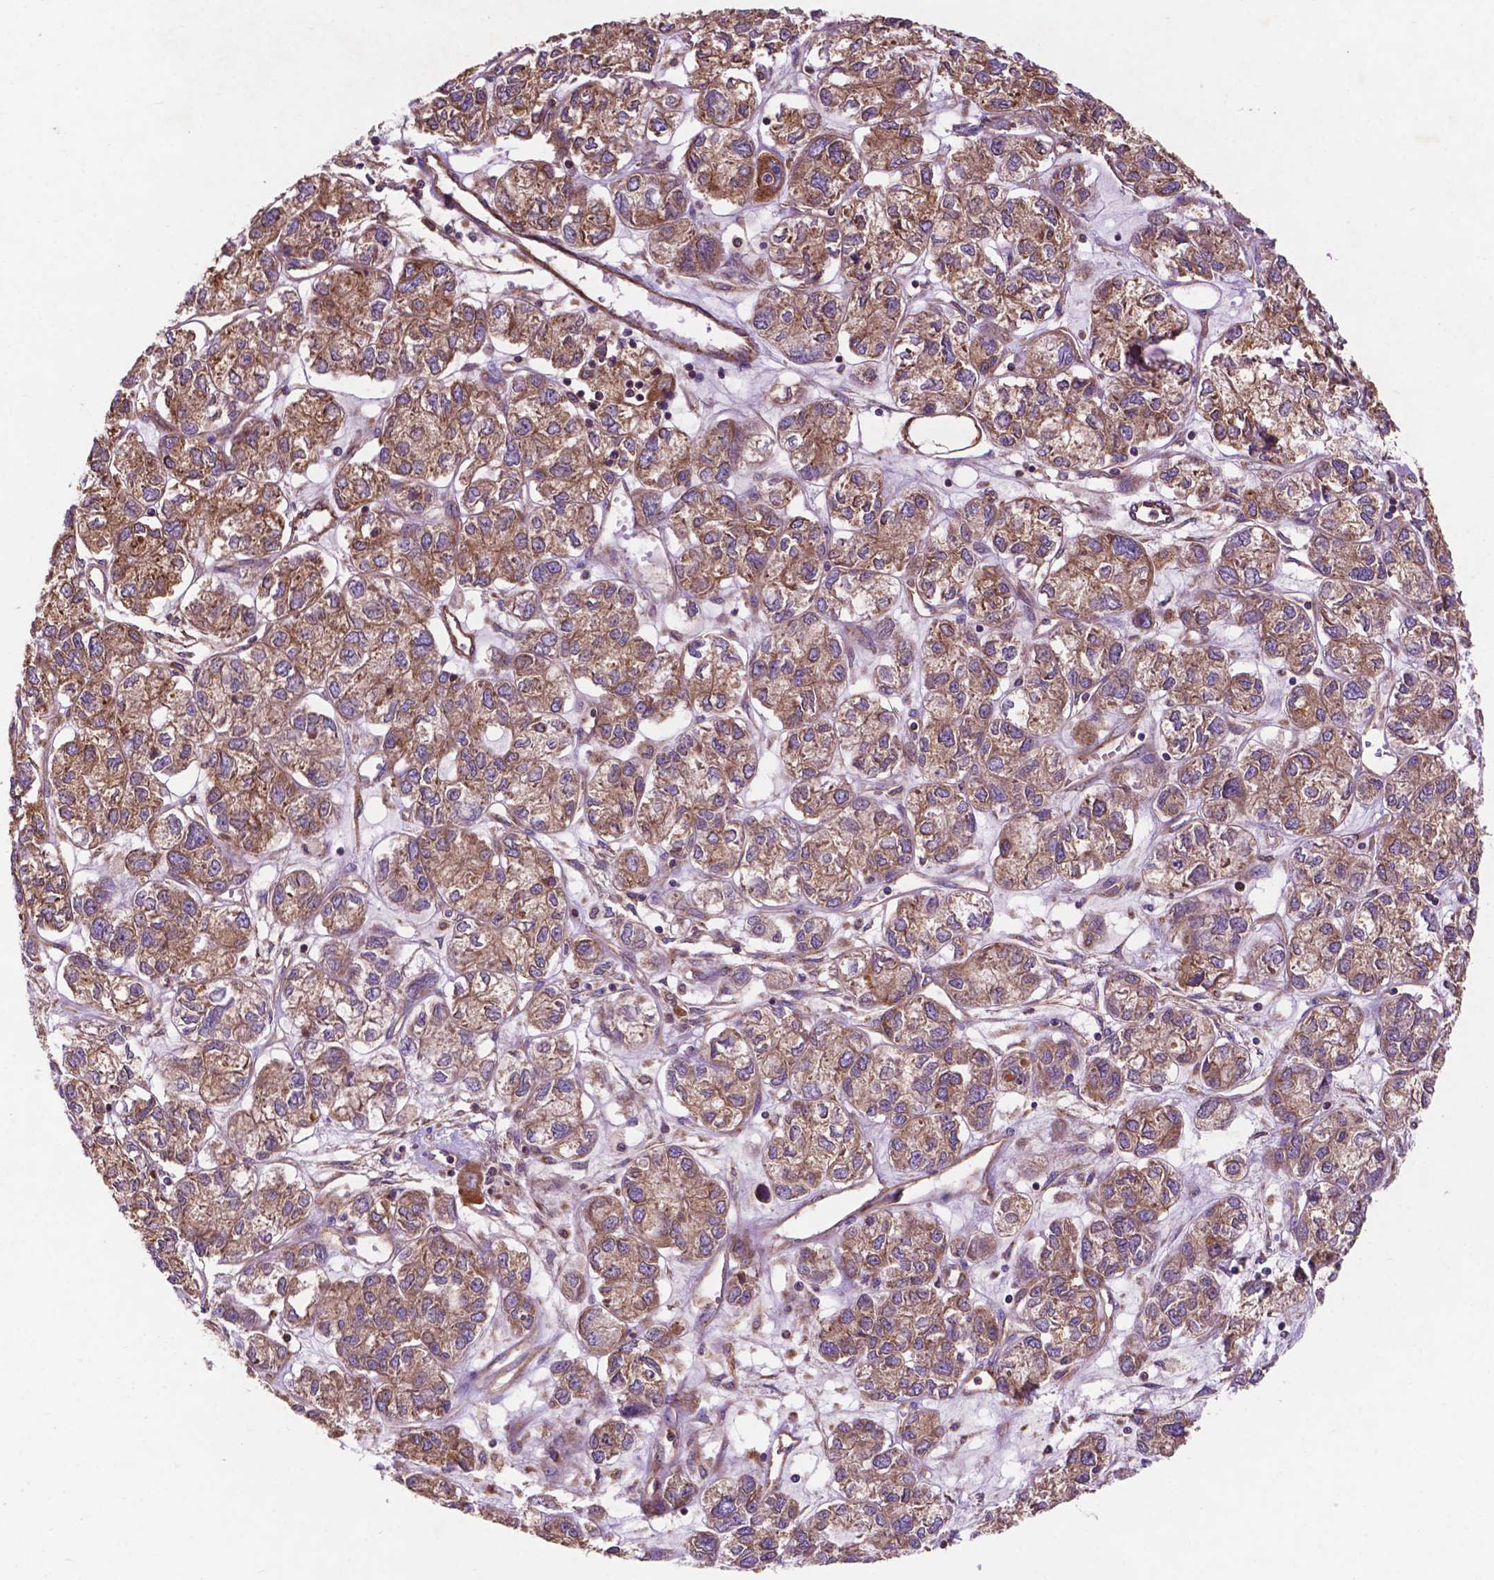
{"staining": {"intensity": "moderate", "quantity": ">75%", "location": "cytoplasmic/membranous"}, "tissue": "ovarian cancer", "cell_type": "Tumor cells", "image_type": "cancer", "snomed": [{"axis": "morphology", "description": "Carcinoma, endometroid"}, {"axis": "topography", "description": "Ovary"}], "caption": "This is an image of immunohistochemistry (IHC) staining of ovarian cancer, which shows moderate staining in the cytoplasmic/membranous of tumor cells.", "gene": "CCDC71L", "patient": {"sex": "female", "age": 64}}